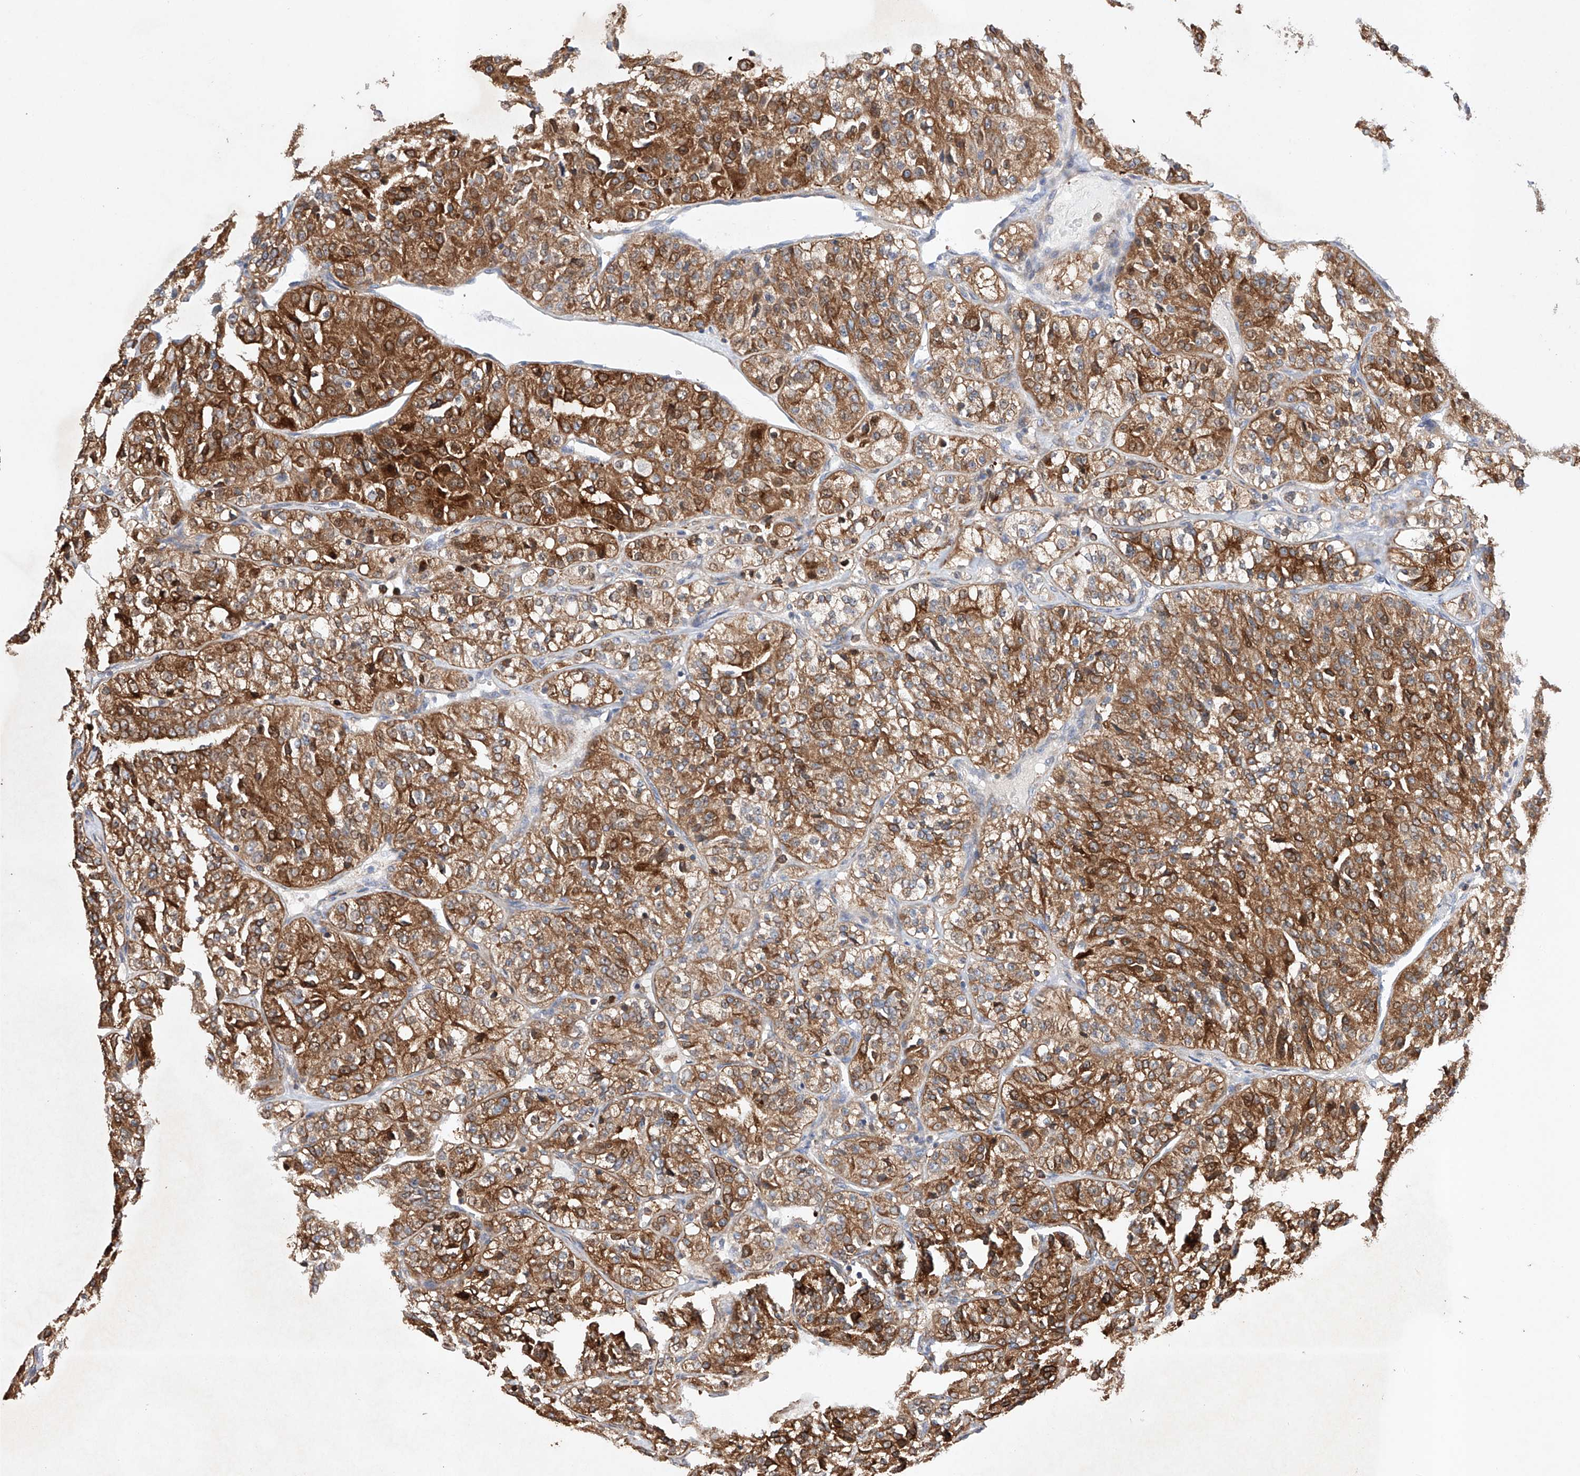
{"staining": {"intensity": "strong", "quantity": ">75%", "location": "cytoplasmic/membranous"}, "tissue": "renal cancer", "cell_type": "Tumor cells", "image_type": "cancer", "snomed": [{"axis": "morphology", "description": "Adenocarcinoma, NOS"}, {"axis": "topography", "description": "Kidney"}], "caption": "A histopathology image showing strong cytoplasmic/membranous expression in about >75% of tumor cells in renal adenocarcinoma, as visualized by brown immunohistochemical staining.", "gene": "TIMM23", "patient": {"sex": "female", "age": 63}}